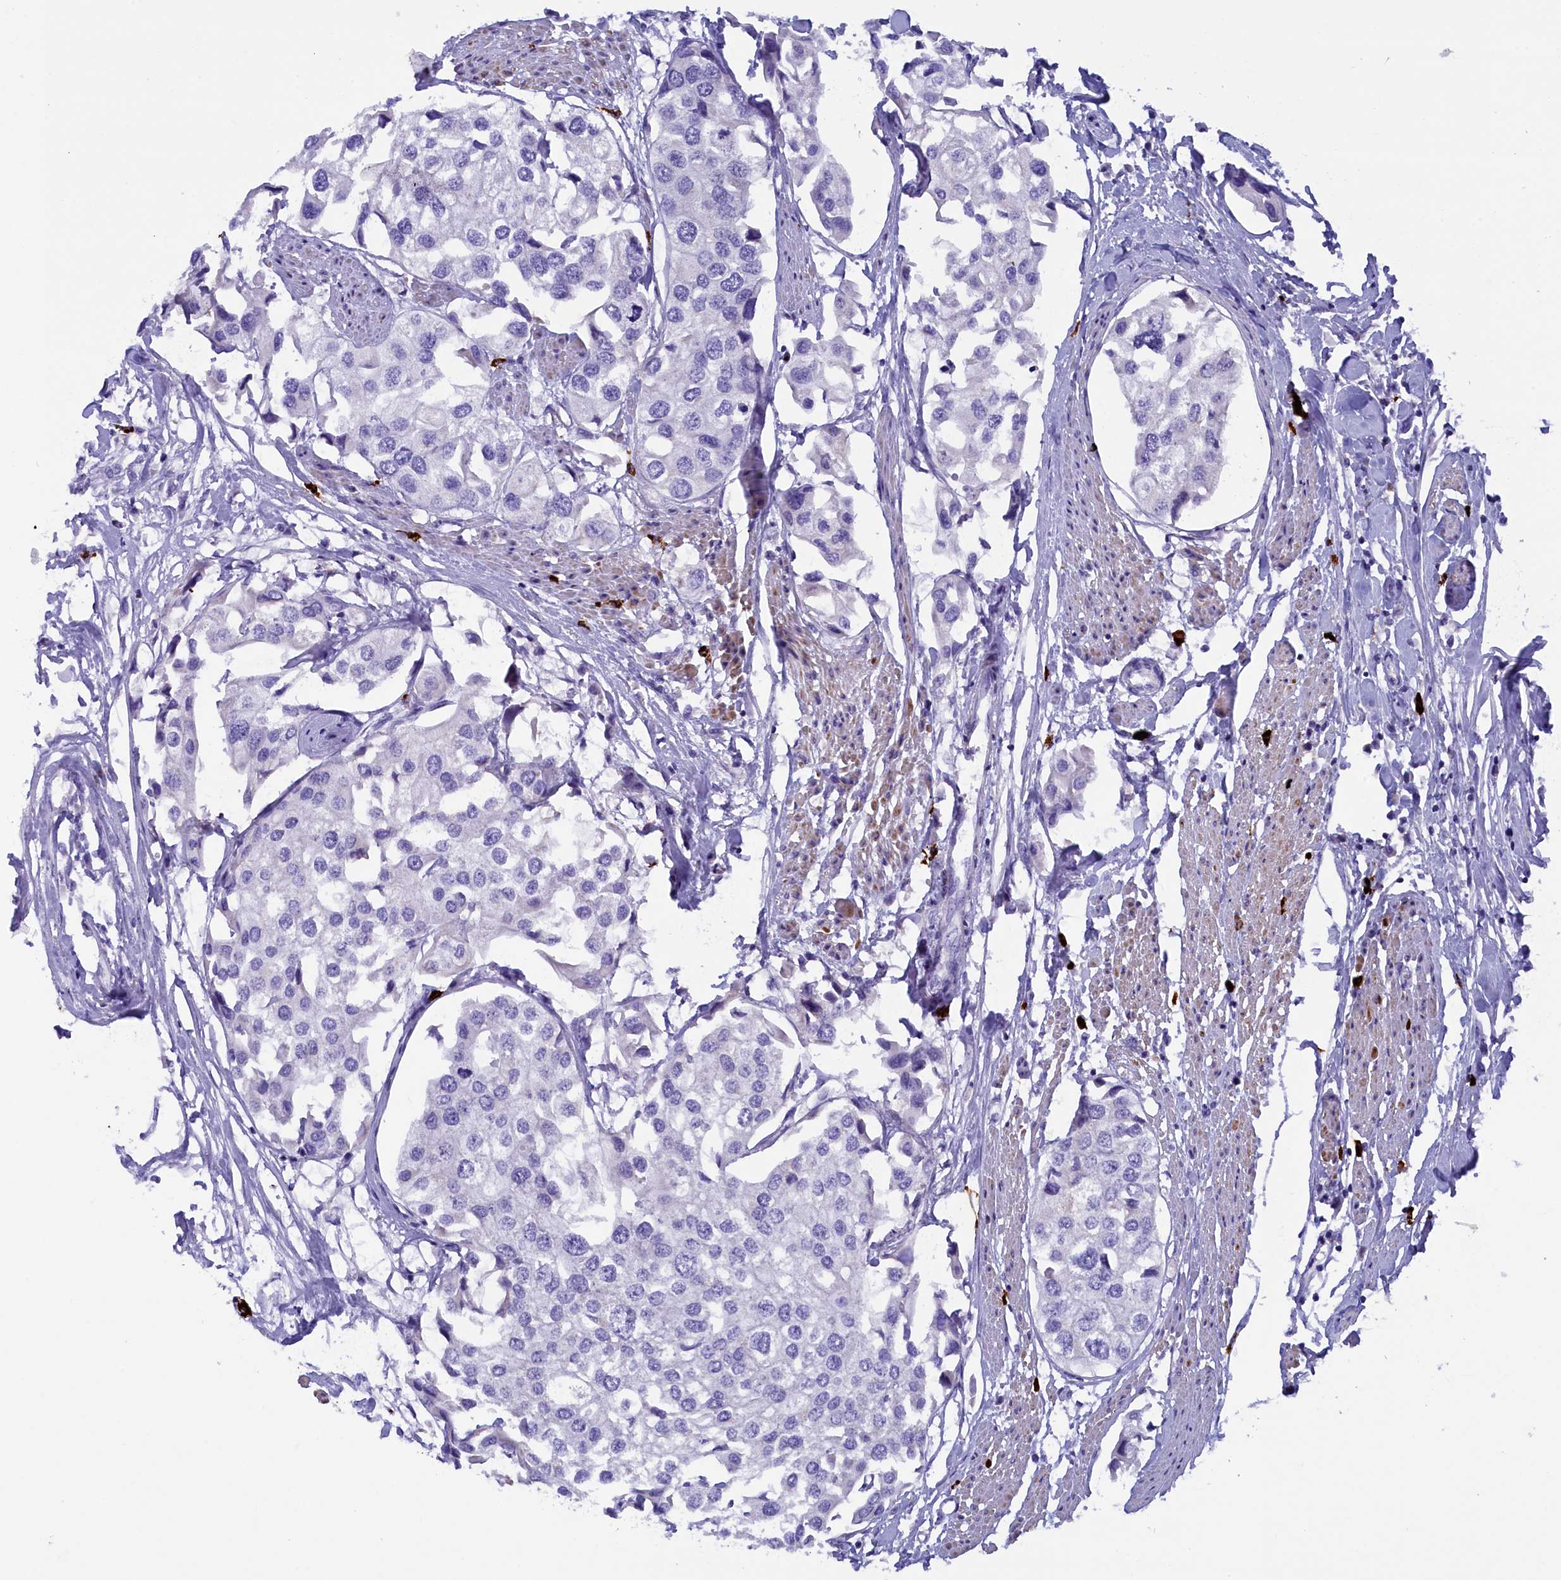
{"staining": {"intensity": "negative", "quantity": "none", "location": "none"}, "tissue": "urothelial cancer", "cell_type": "Tumor cells", "image_type": "cancer", "snomed": [{"axis": "morphology", "description": "Urothelial carcinoma, High grade"}, {"axis": "topography", "description": "Urinary bladder"}], "caption": "Tumor cells show no significant protein positivity in urothelial cancer.", "gene": "RTTN", "patient": {"sex": "male", "age": 64}}